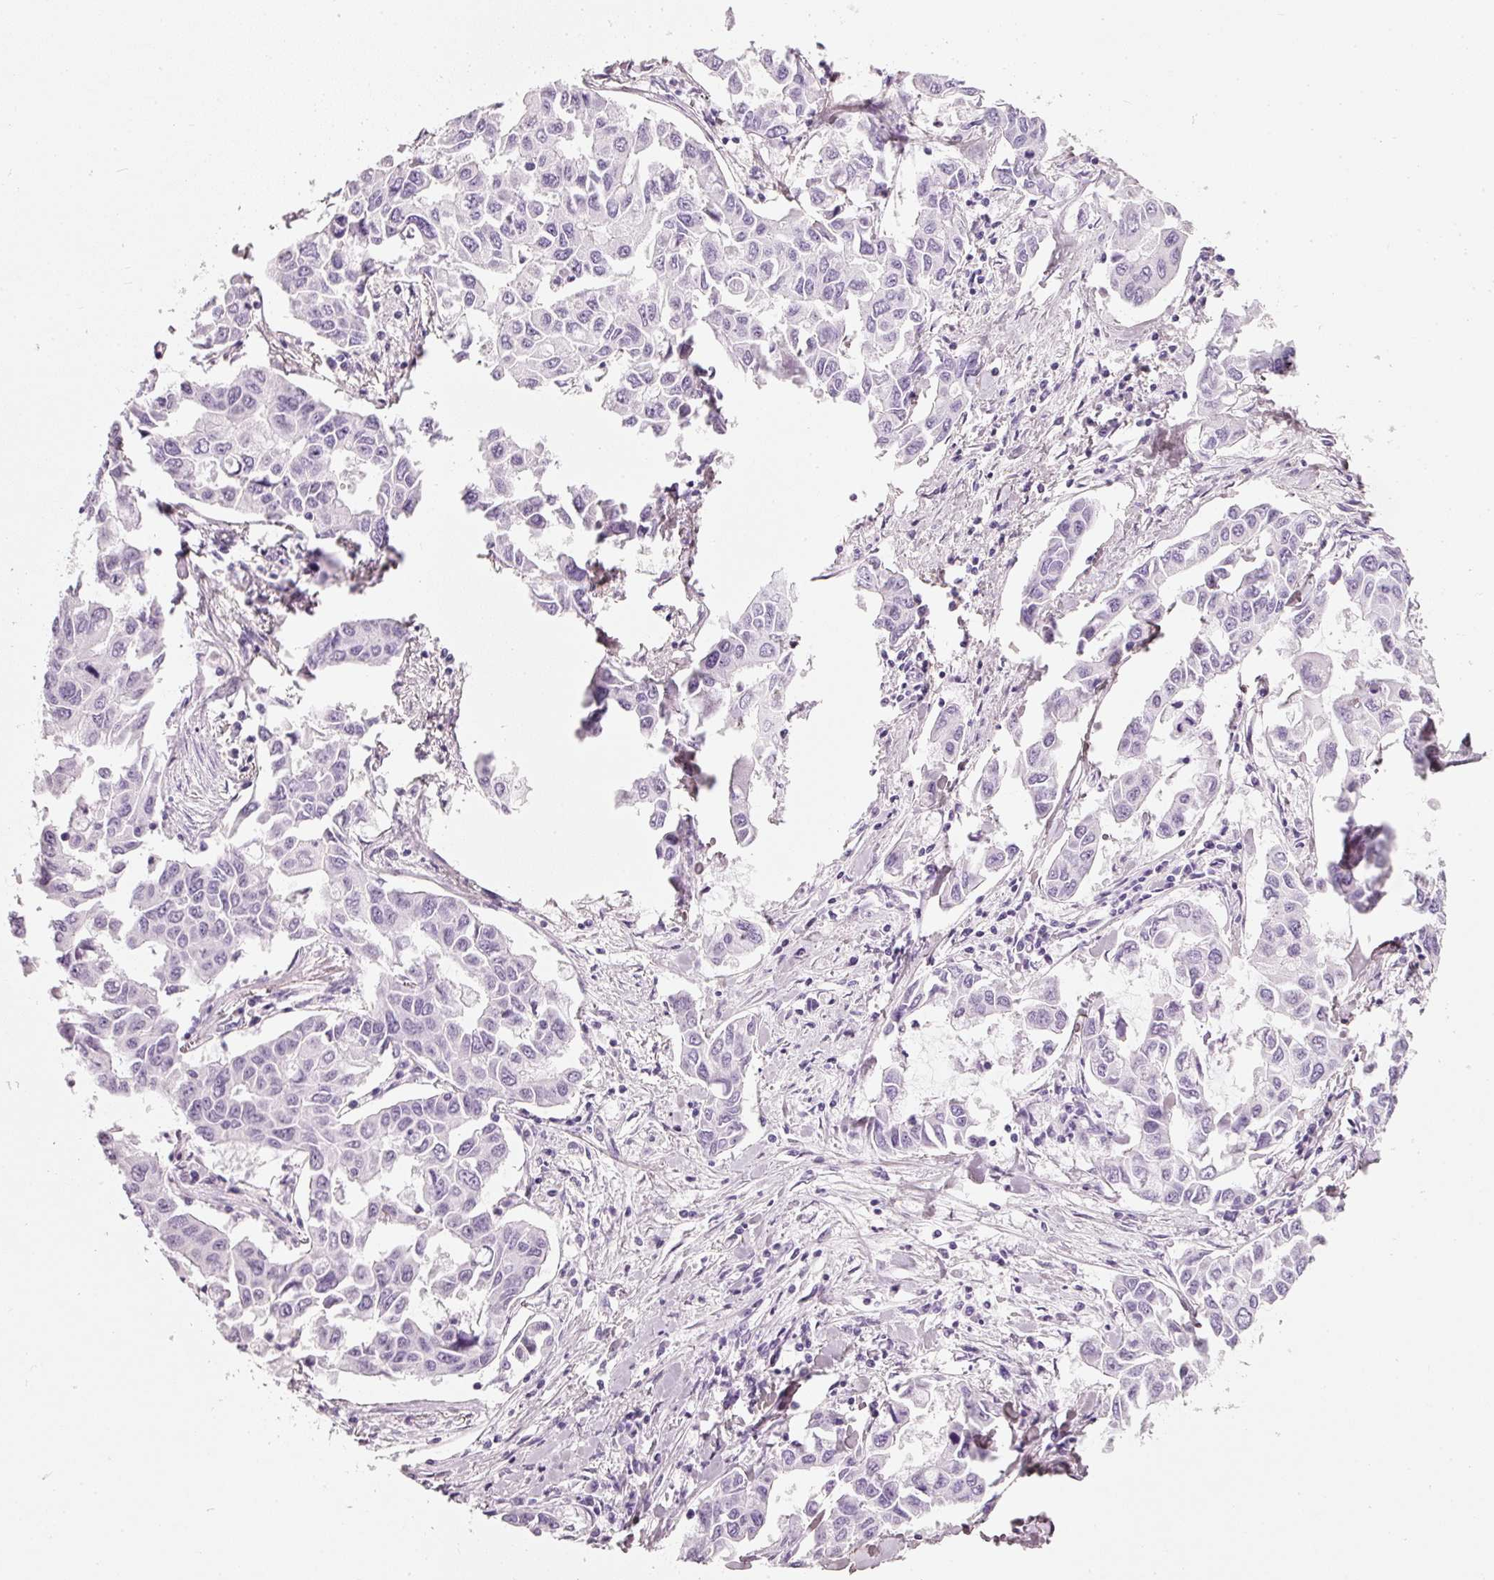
{"staining": {"intensity": "negative", "quantity": "none", "location": "none"}, "tissue": "lung cancer", "cell_type": "Tumor cells", "image_type": "cancer", "snomed": [{"axis": "morphology", "description": "Adenocarcinoma, NOS"}, {"axis": "topography", "description": "Lung"}], "caption": "An image of adenocarcinoma (lung) stained for a protein shows no brown staining in tumor cells. (DAB (3,3'-diaminobenzidine) immunohistochemistry (IHC) visualized using brightfield microscopy, high magnification).", "gene": "PDXDC1", "patient": {"sex": "male", "age": 64}}